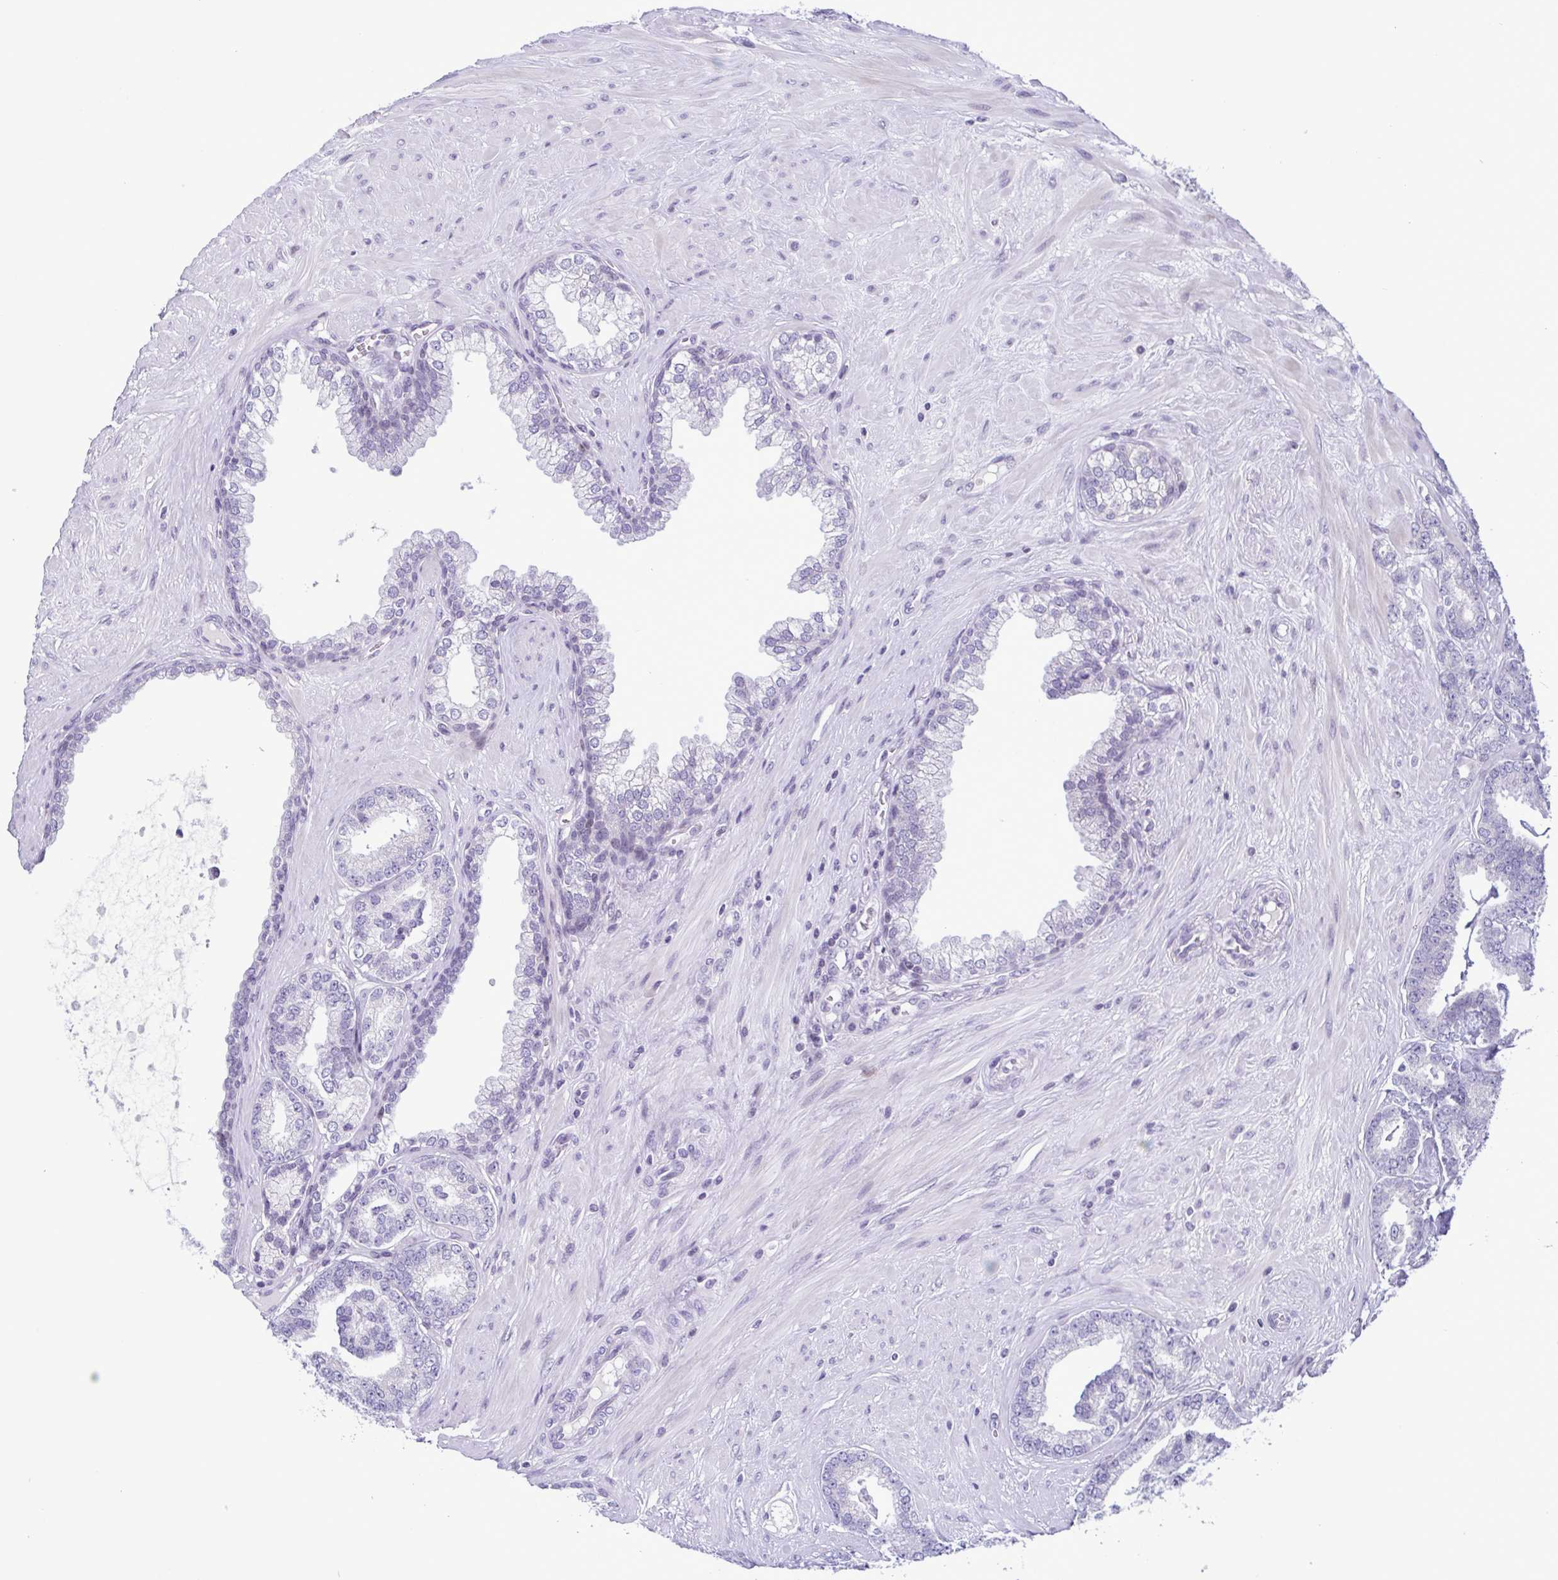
{"staining": {"intensity": "negative", "quantity": "none", "location": "none"}, "tissue": "prostate cancer", "cell_type": "Tumor cells", "image_type": "cancer", "snomed": [{"axis": "morphology", "description": "Adenocarcinoma, High grade"}, {"axis": "topography", "description": "Prostate"}], "caption": "Prostate high-grade adenocarcinoma was stained to show a protein in brown. There is no significant staining in tumor cells.", "gene": "IRF1", "patient": {"sex": "male", "age": 62}}